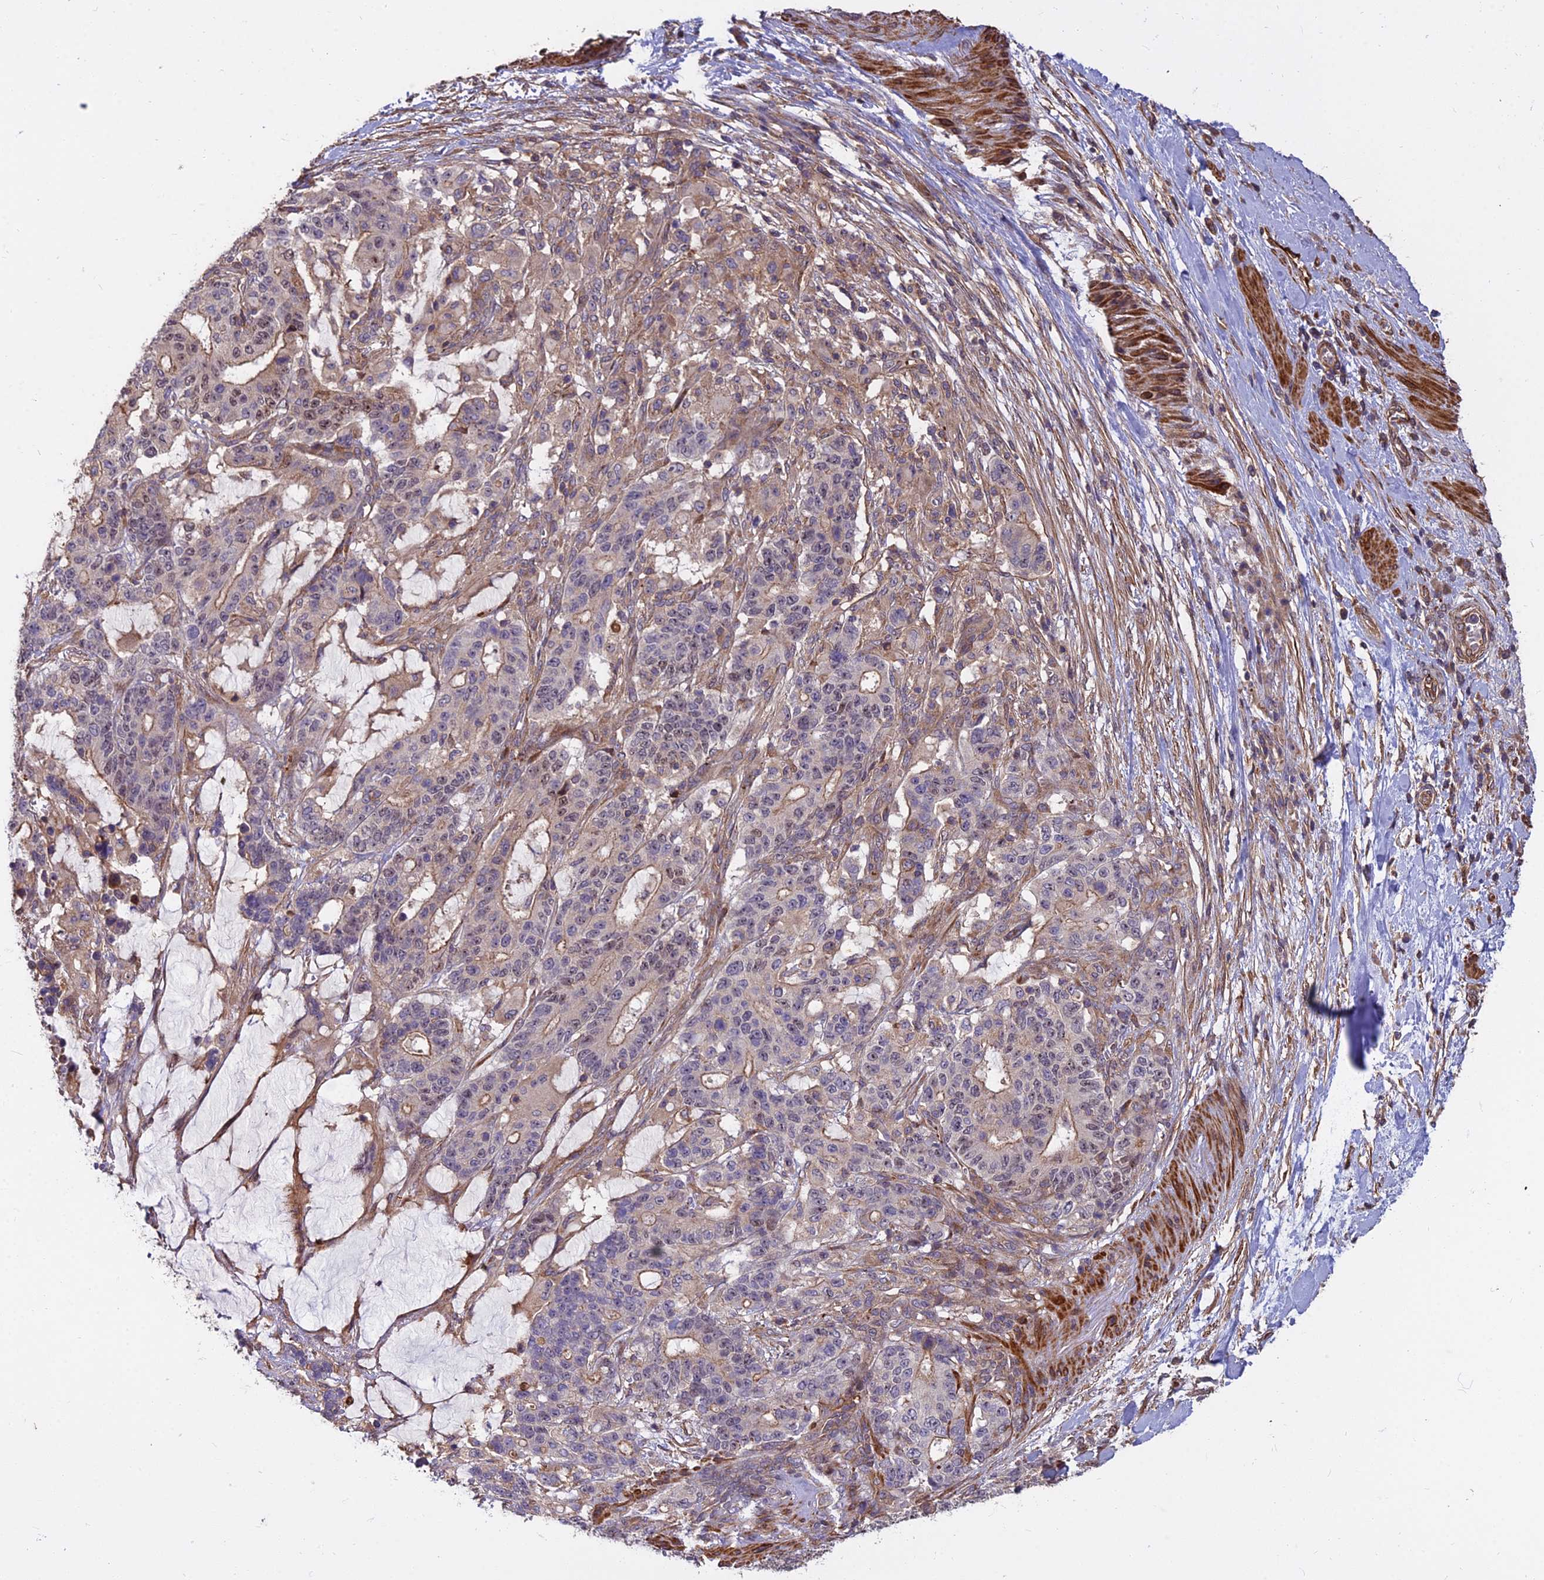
{"staining": {"intensity": "moderate", "quantity": "<25%", "location": "nuclear"}, "tissue": "stomach cancer", "cell_type": "Tumor cells", "image_type": "cancer", "snomed": [{"axis": "morphology", "description": "Normal tissue, NOS"}, {"axis": "morphology", "description": "Adenocarcinoma, NOS"}, {"axis": "topography", "description": "Stomach"}], "caption": "The photomicrograph displays immunohistochemical staining of adenocarcinoma (stomach). There is moderate nuclear staining is present in approximately <25% of tumor cells. (Stains: DAB in brown, nuclei in blue, Microscopy: brightfield microscopy at high magnification).", "gene": "TCEA3", "patient": {"sex": "female", "age": 64}}